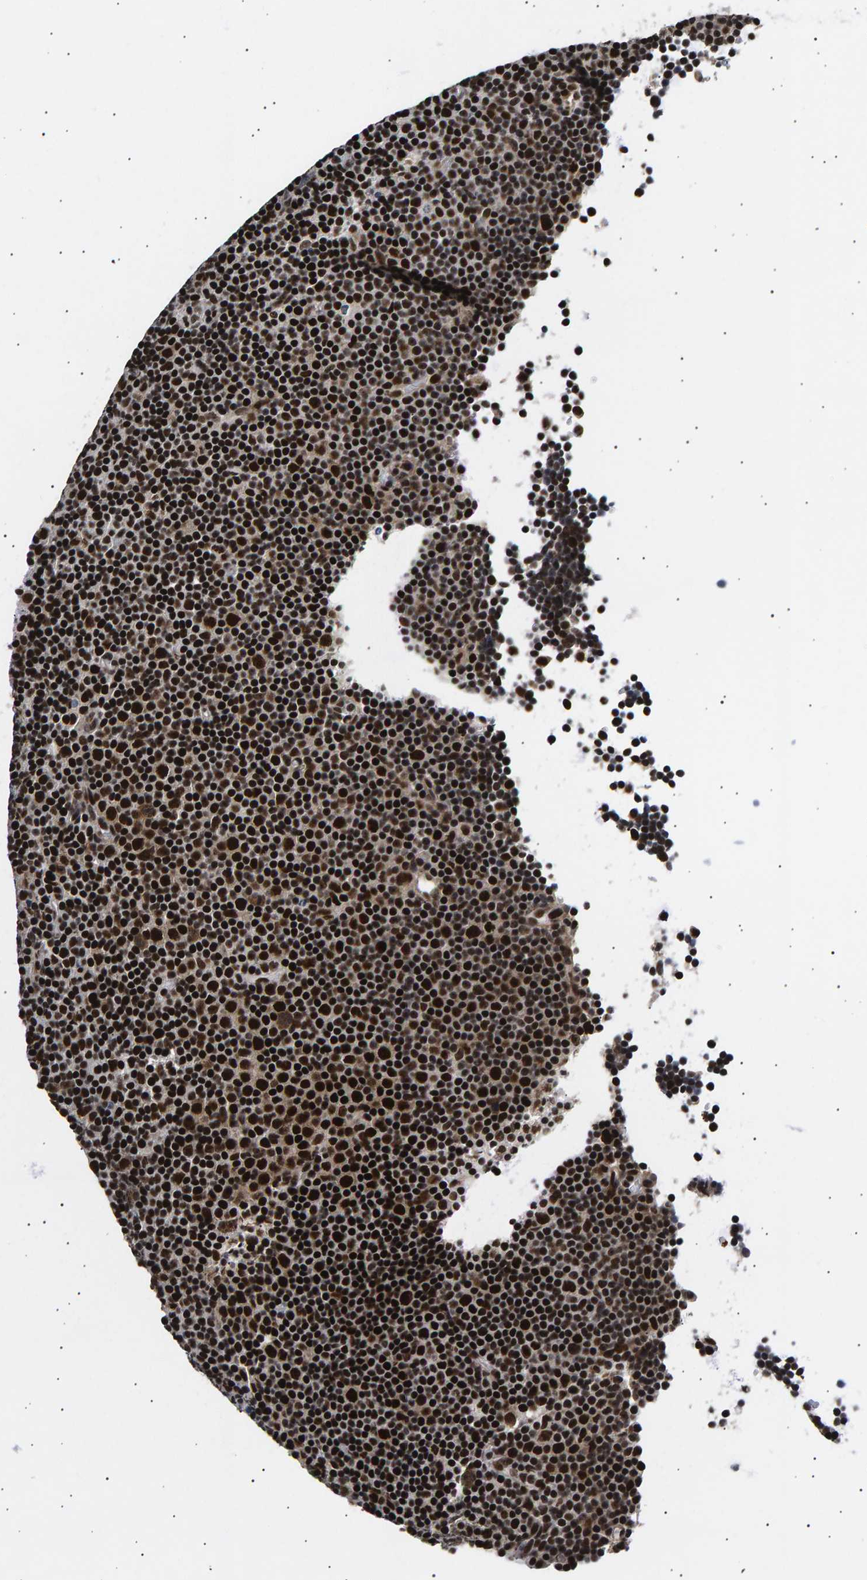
{"staining": {"intensity": "strong", "quantity": ">75%", "location": "nuclear"}, "tissue": "lymphoma", "cell_type": "Tumor cells", "image_type": "cancer", "snomed": [{"axis": "morphology", "description": "Malignant lymphoma, non-Hodgkin's type, Low grade"}, {"axis": "topography", "description": "Lymph node"}], "caption": "Low-grade malignant lymphoma, non-Hodgkin's type stained with a protein marker exhibits strong staining in tumor cells.", "gene": "ANKRD40", "patient": {"sex": "female", "age": 67}}